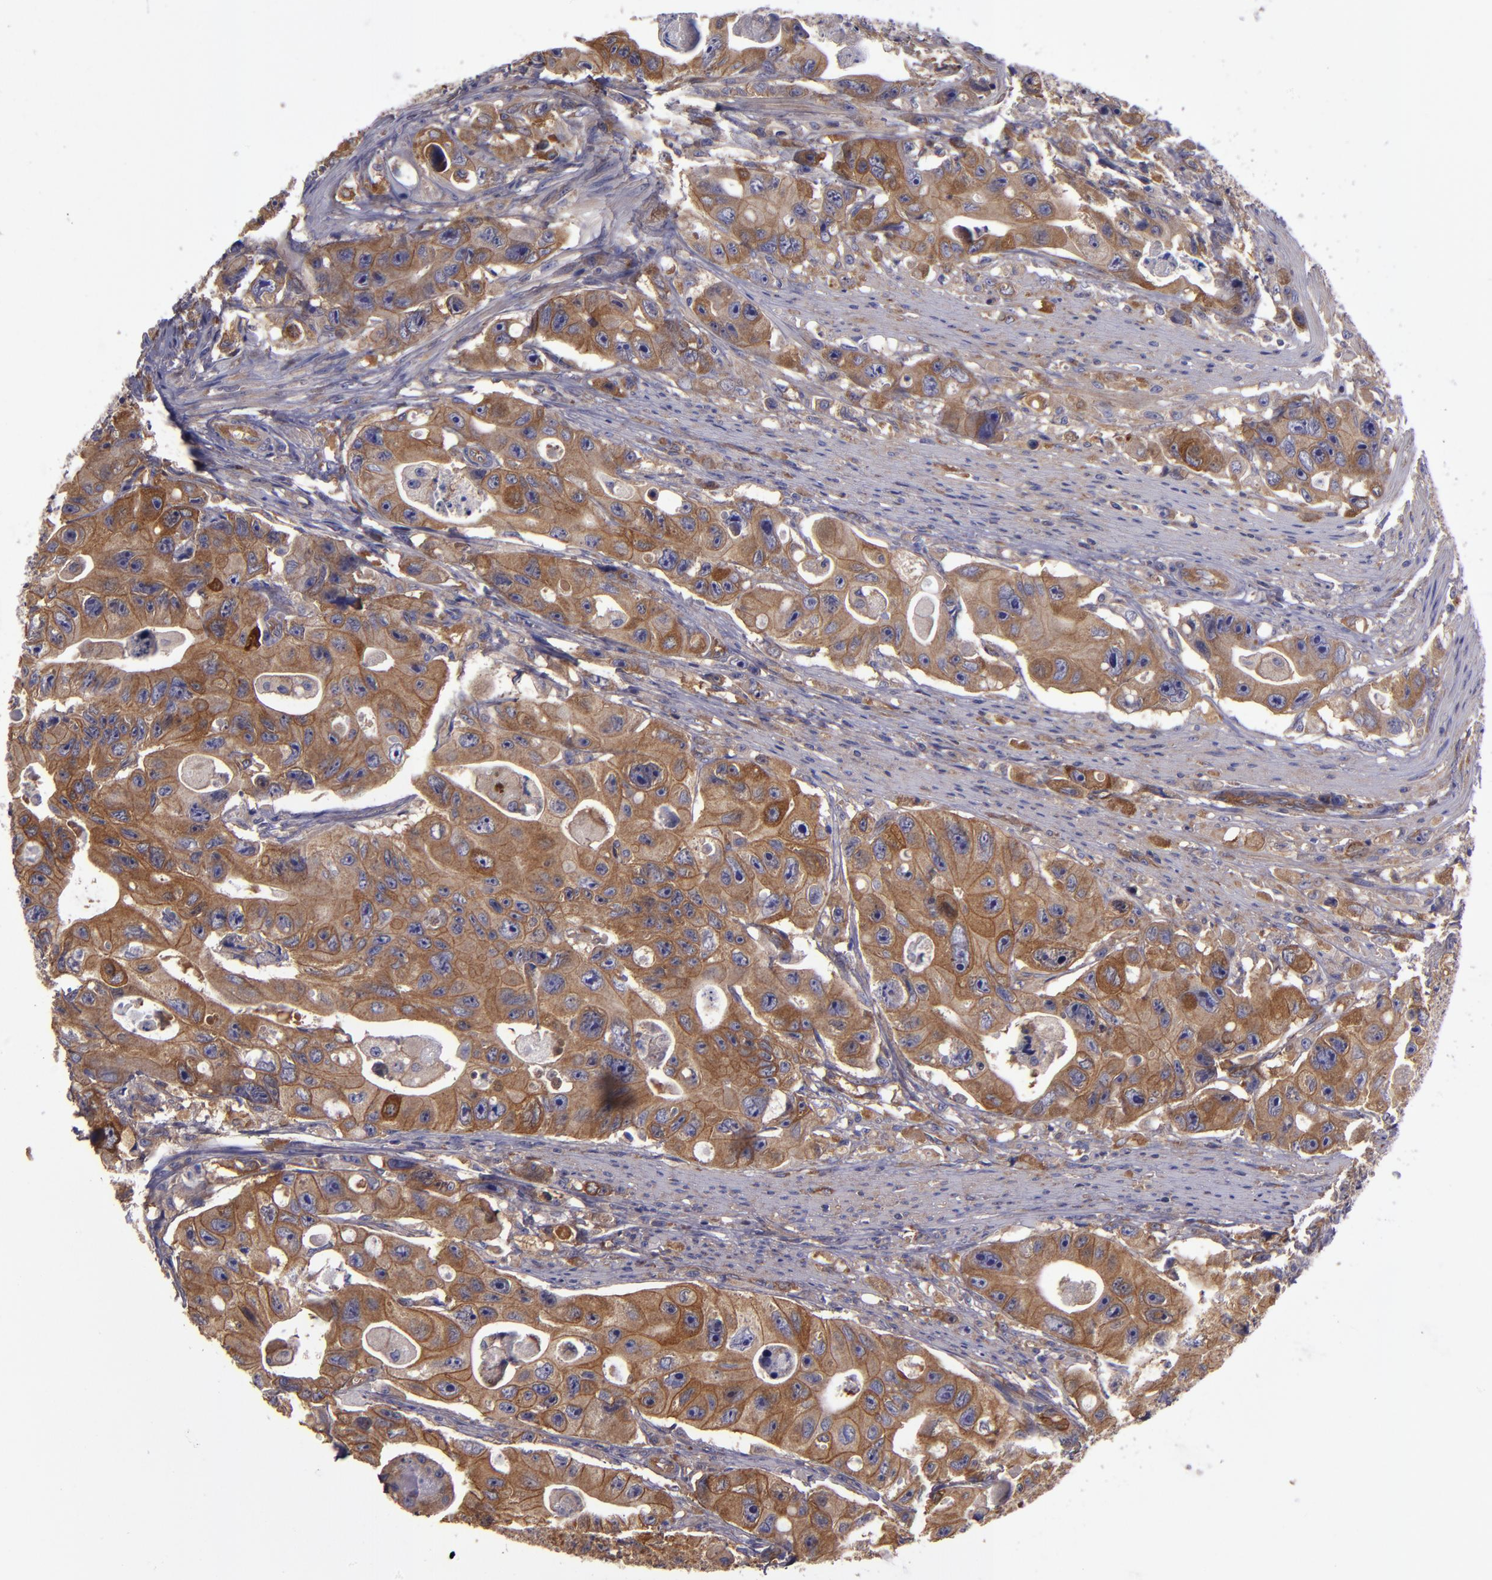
{"staining": {"intensity": "moderate", "quantity": ">75%", "location": "cytoplasmic/membranous"}, "tissue": "colorectal cancer", "cell_type": "Tumor cells", "image_type": "cancer", "snomed": [{"axis": "morphology", "description": "Adenocarcinoma, NOS"}, {"axis": "topography", "description": "Colon"}], "caption": "Protein expression analysis of human adenocarcinoma (colorectal) reveals moderate cytoplasmic/membranous staining in about >75% of tumor cells. Using DAB (3,3'-diaminobenzidine) (brown) and hematoxylin (blue) stains, captured at high magnification using brightfield microscopy.", "gene": "CARS1", "patient": {"sex": "female", "age": 46}}